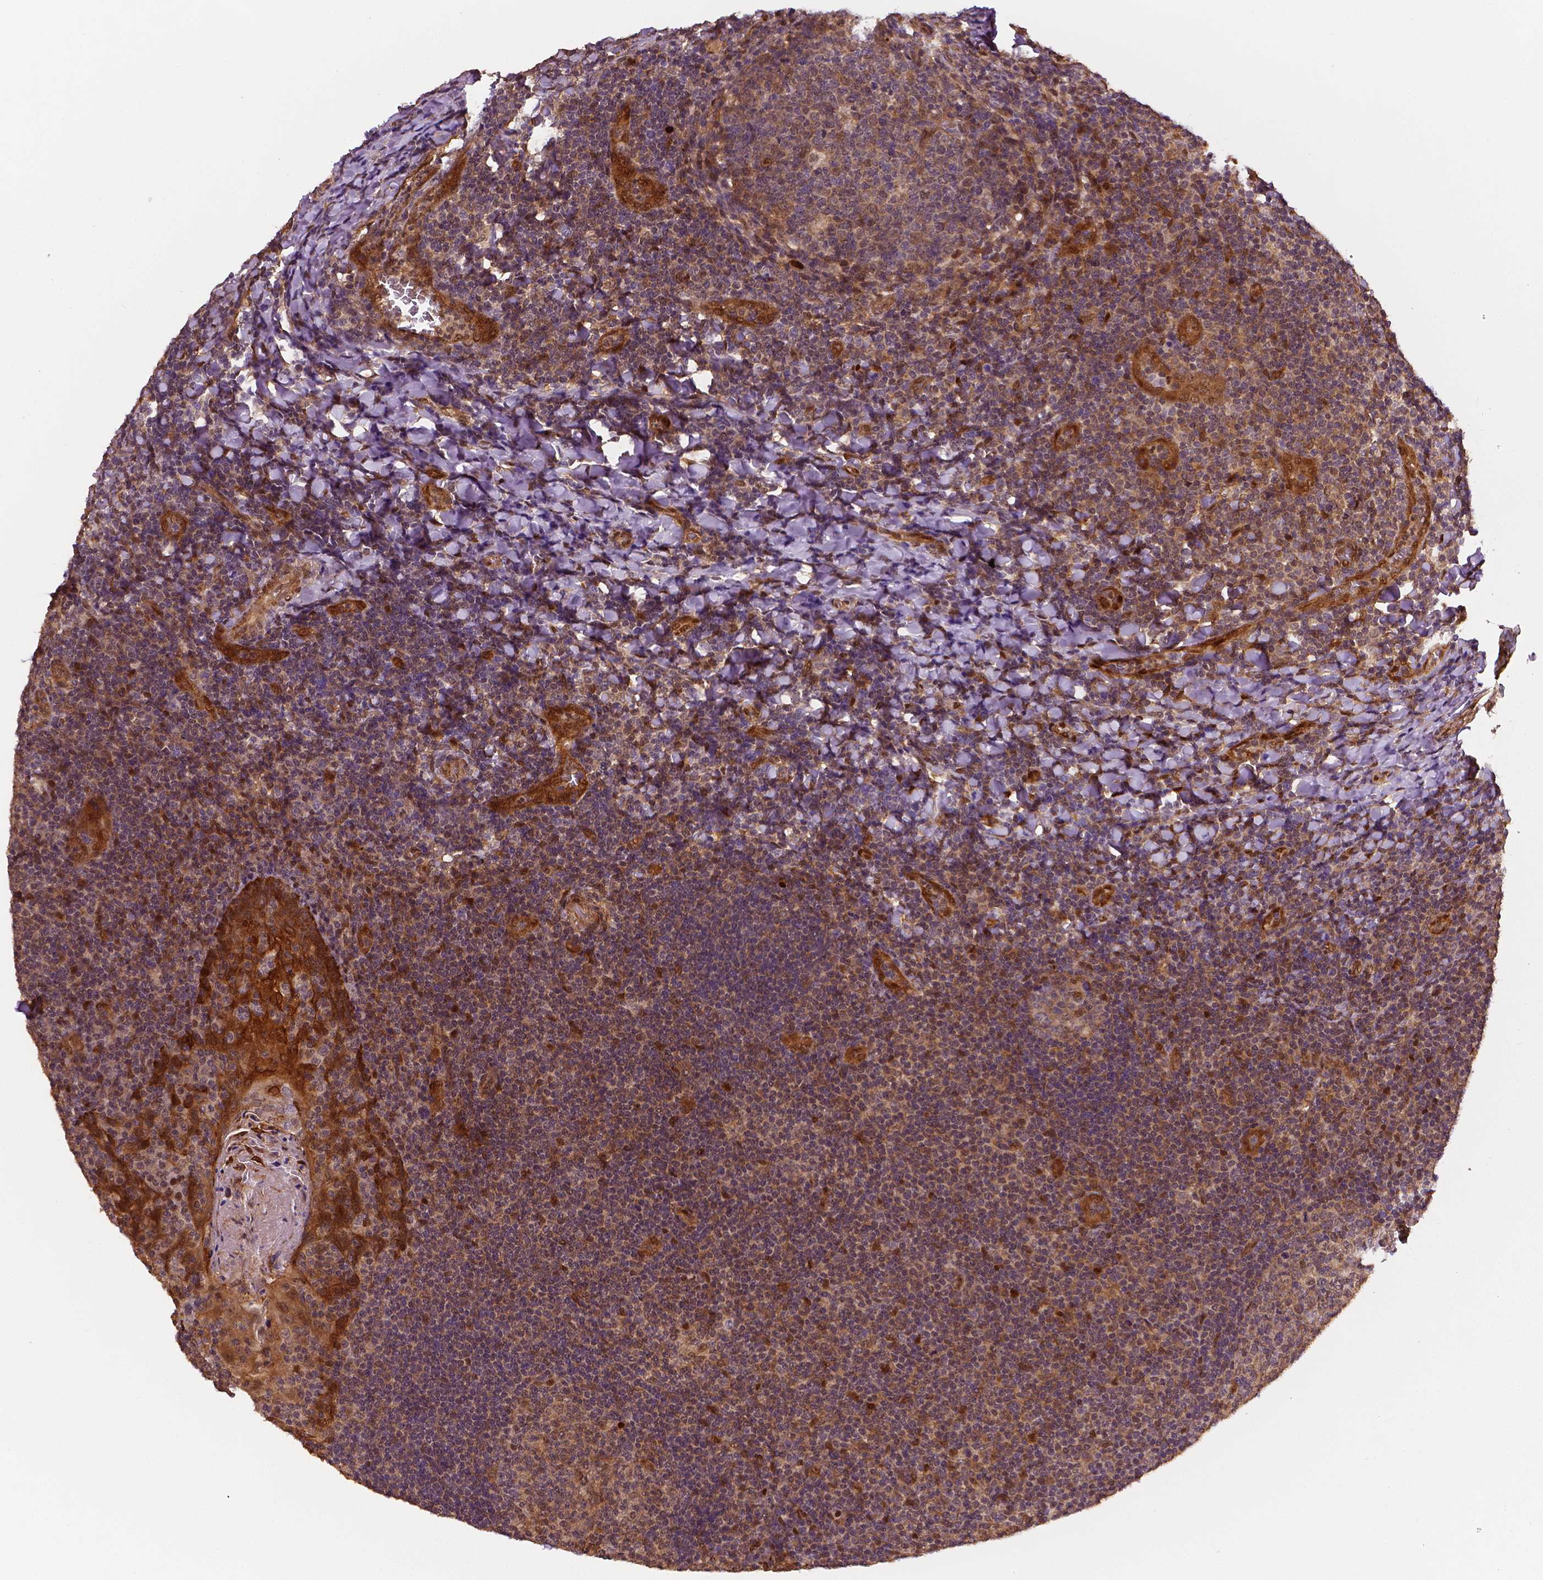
{"staining": {"intensity": "moderate", "quantity": "<25%", "location": "cytoplasmic/membranous,nuclear"}, "tissue": "tonsil", "cell_type": "Germinal center cells", "image_type": "normal", "snomed": [{"axis": "morphology", "description": "Normal tissue, NOS"}, {"axis": "topography", "description": "Tonsil"}], "caption": "Brown immunohistochemical staining in normal tonsil exhibits moderate cytoplasmic/membranous,nuclear positivity in approximately <25% of germinal center cells.", "gene": "STAT3", "patient": {"sex": "male", "age": 17}}